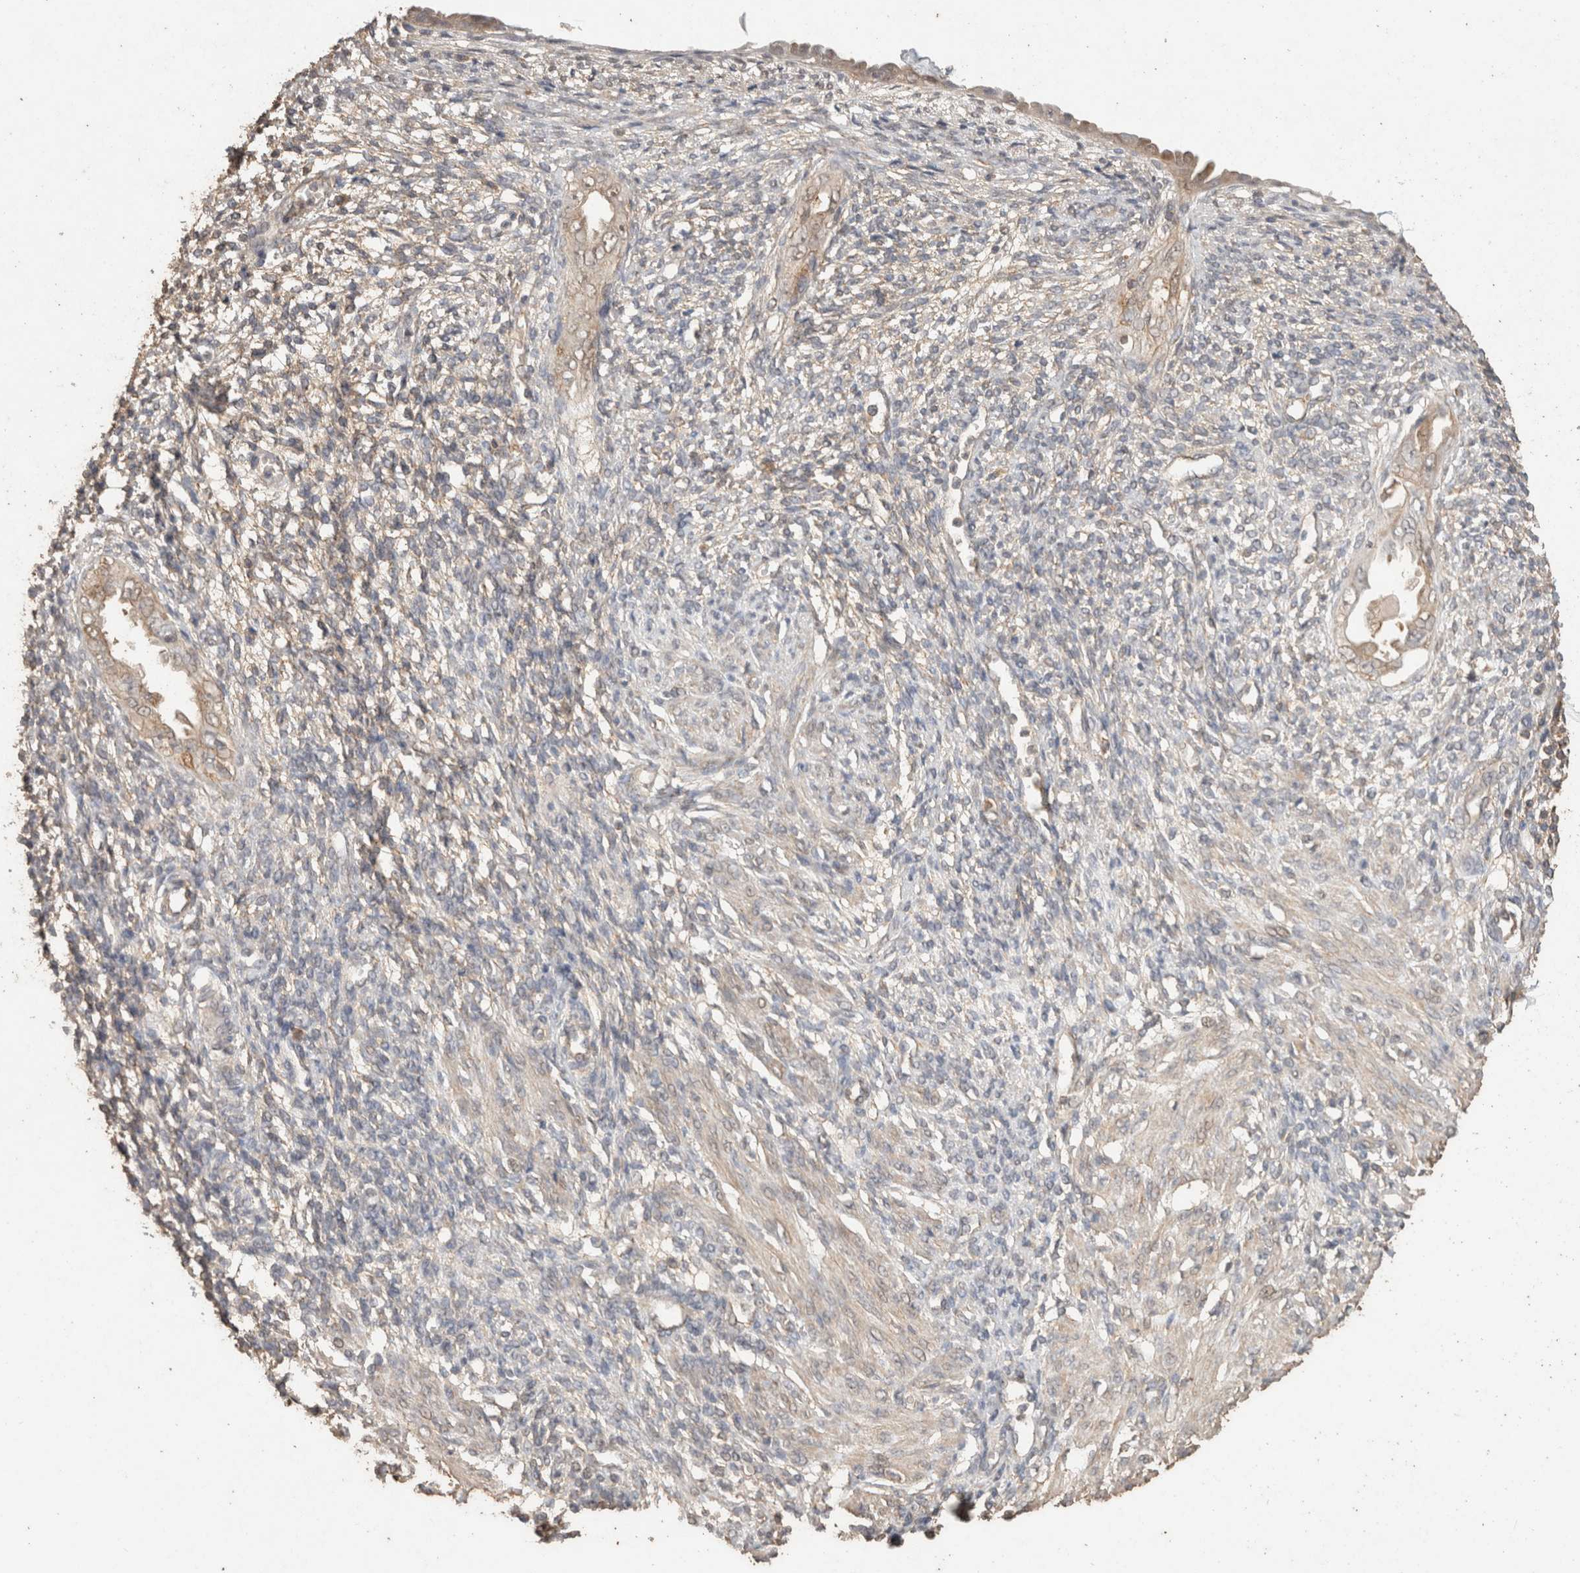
{"staining": {"intensity": "negative", "quantity": "none", "location": "none"}, "tissue": "endometrium", "cell_type": "Cells in endometrial stroma", "image_type": "normal", "snomed": [{"axis": "morphology", "description": "Normal tissue, NOS"}, {"axis": "topography", "description": "Endometrium"}], "caption": "This is an immunohistochemistry (IHC) image of unremarkable human endometrium. There is no expression in cells in endometrial stroma.", "gene": "CX3CL1", "patient": {"sex": "female", "age": 66}}